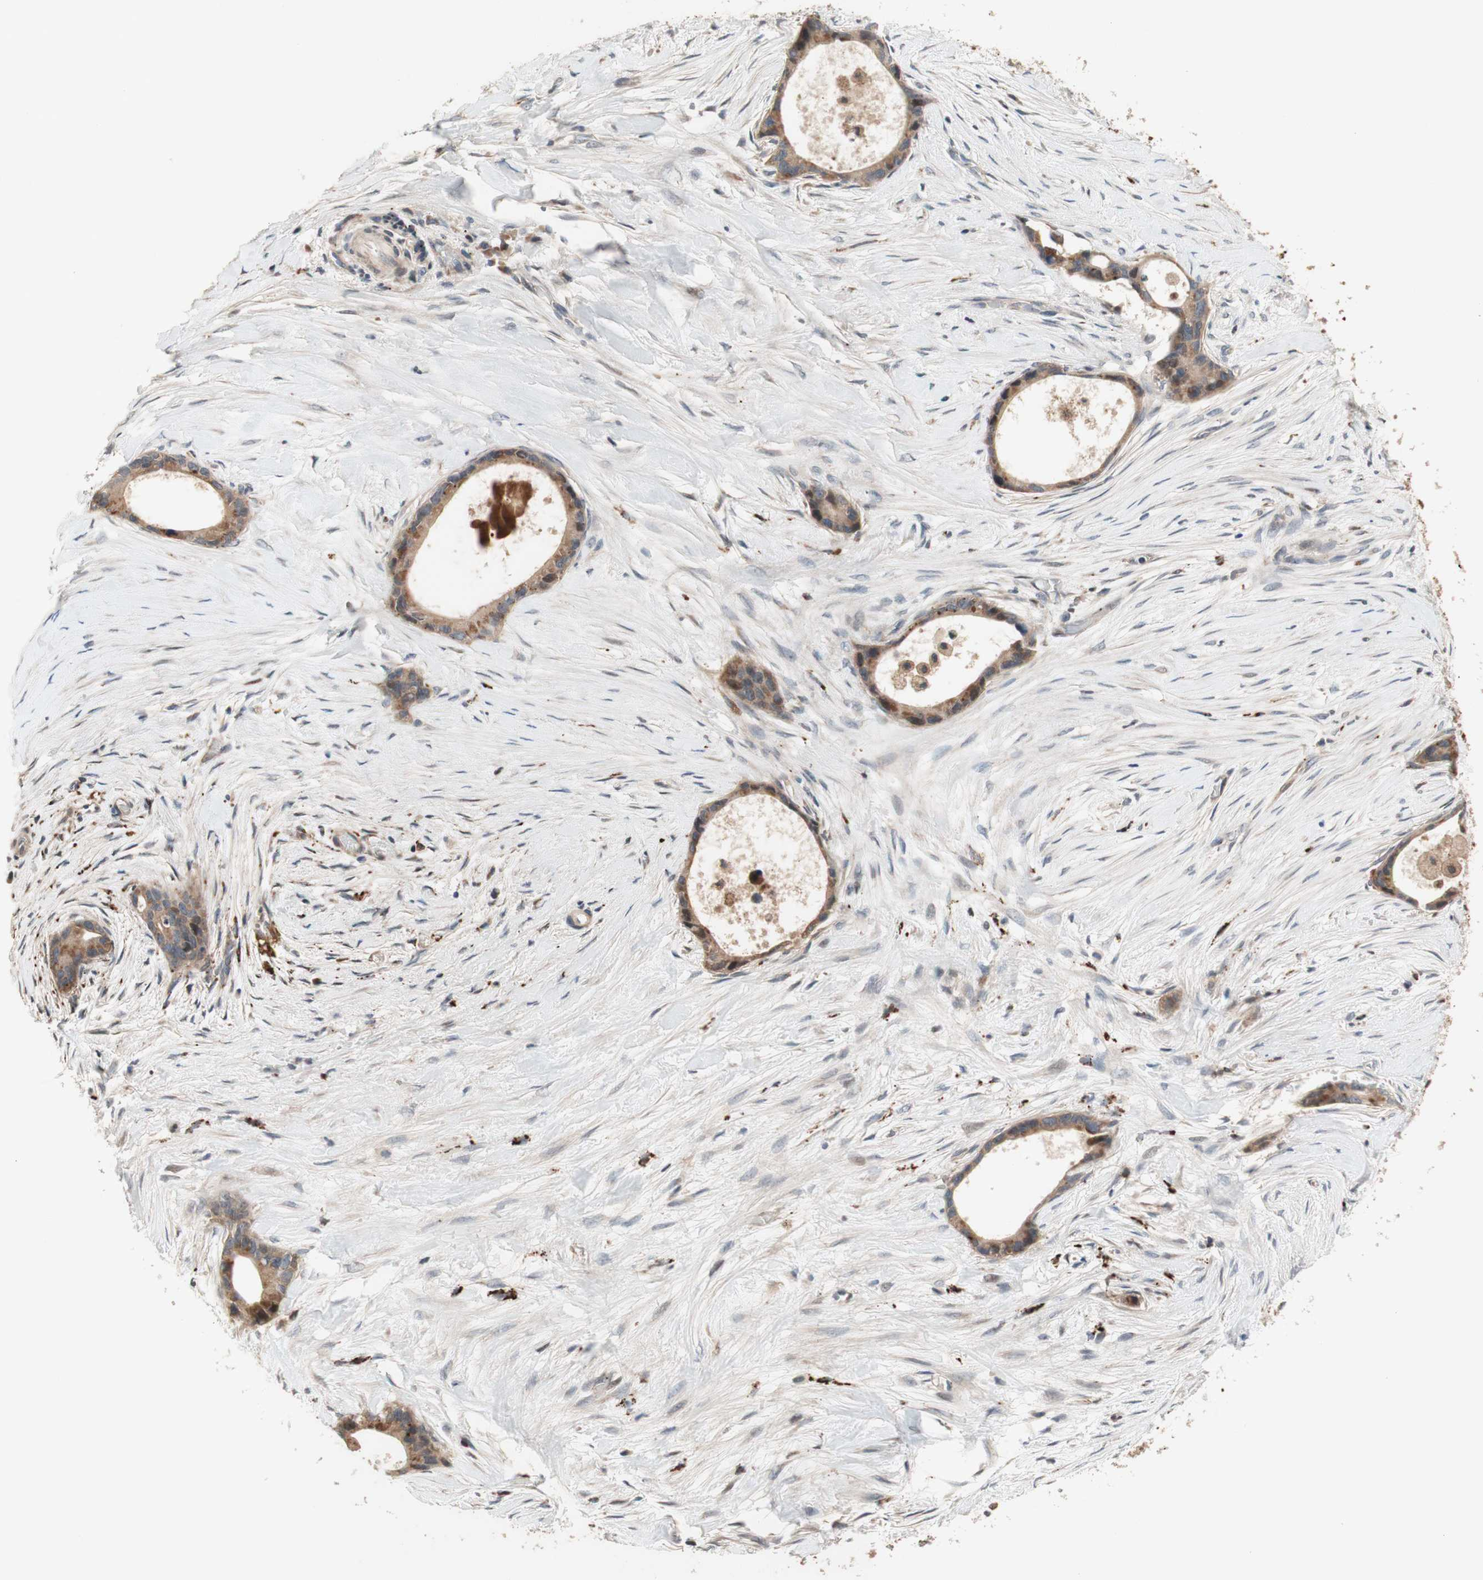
{"staining": {"intensity": "weak", "quantity": ">75%", "location": "cytoplasmic/membranous"}, "tissue": "liver cancer", "cell_type": "Tumor cells", "image_type": "cancer", "snomed": [{"axis": "morphology", "description": "Cholangiocarcinoma"}, {"axis": "topography", "description": "Liver"}], "caption": "Immunohistochemistry (DAB) staining of liver cholangiocarcinoma demonstrates weak cytoplasmic/membranous protein expression in approximately >75% of tumor cells.", "gene": "PTPN21", "patient": {"sex": "female", "age": 55}}